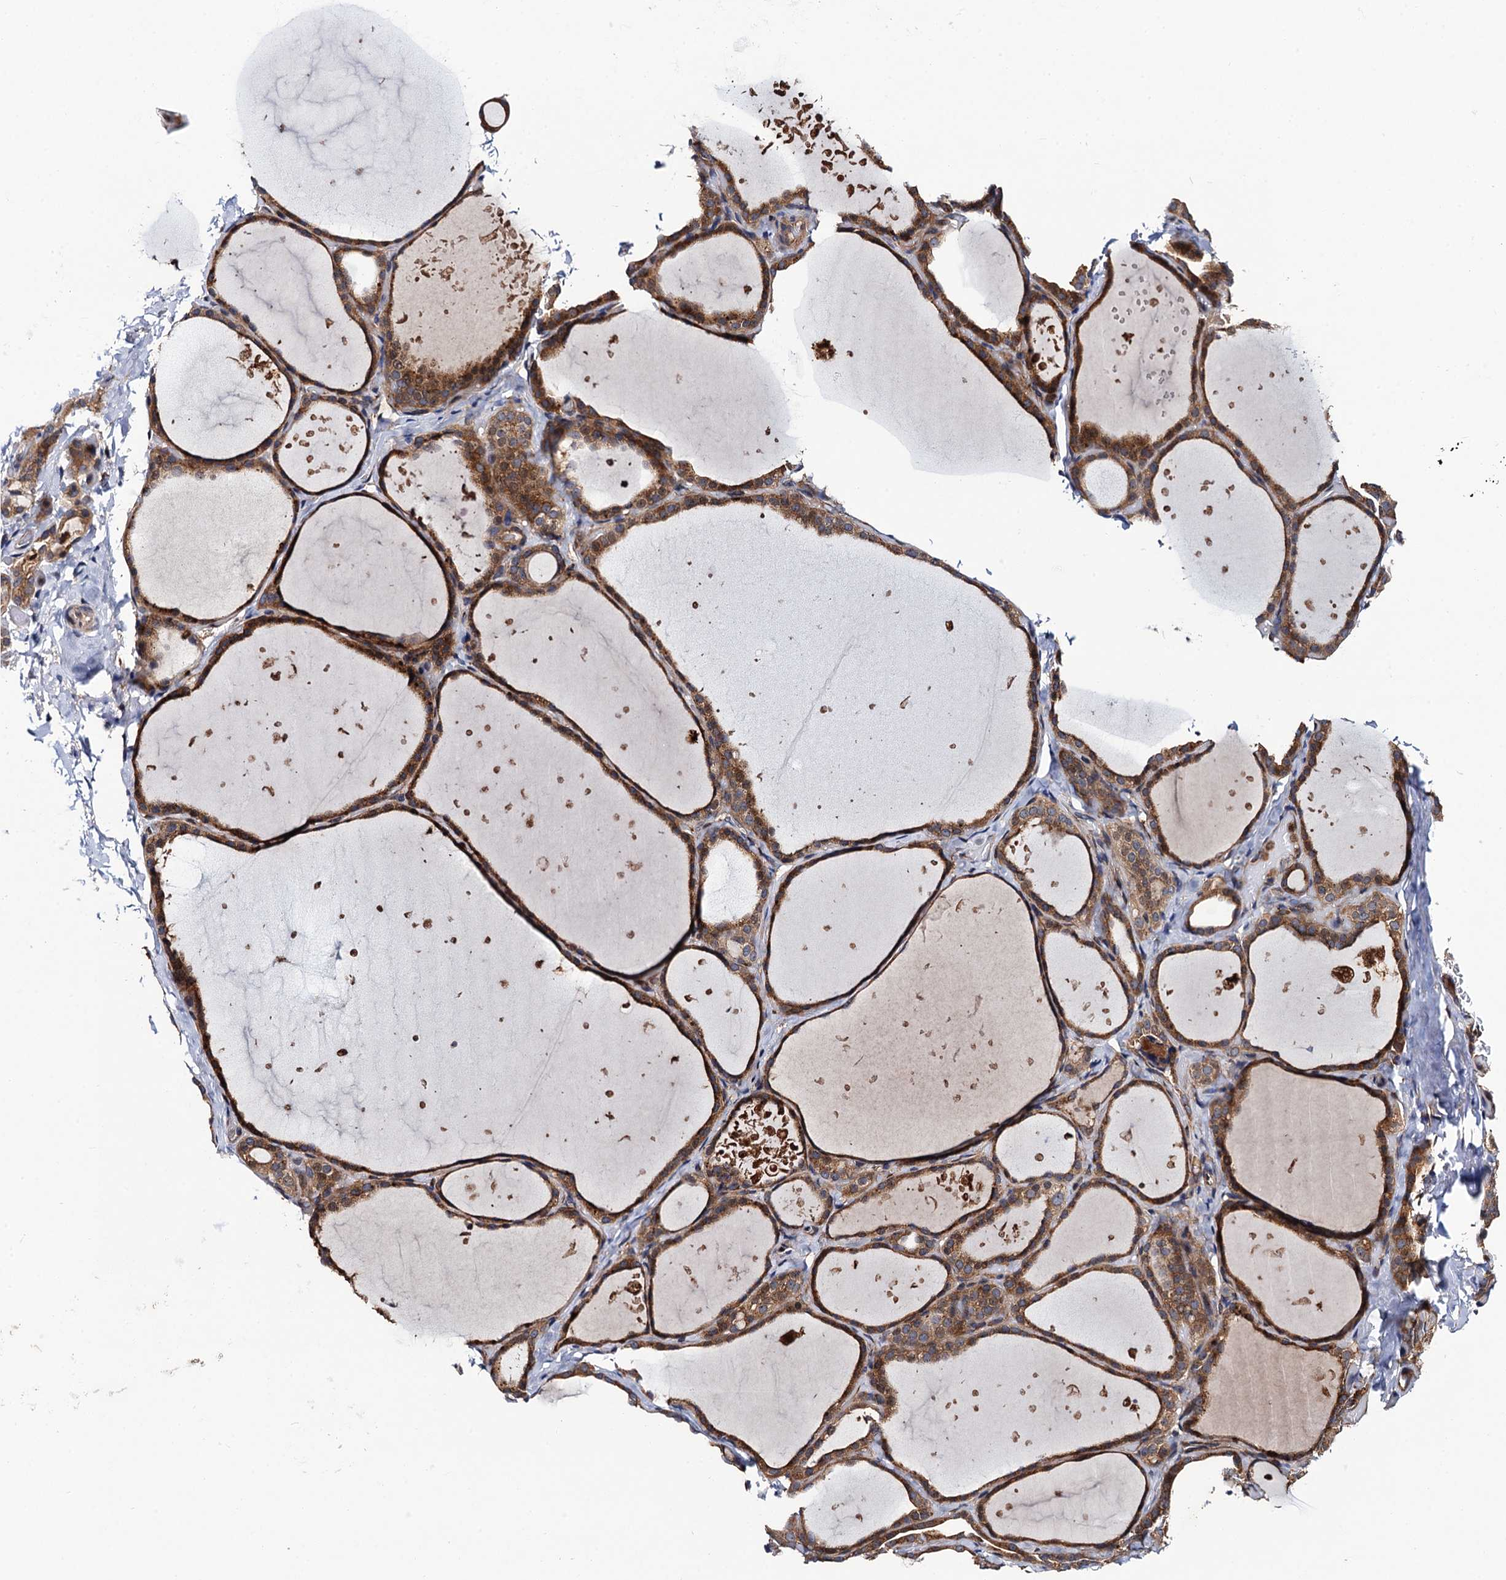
{"staining": {"intensity": "moderate", "quantity": ">75%", "location": "cytoplasmic/membranous"}, "tissue": "thyroid gland", "cell_type": "Glandular cells", "image_type": "normal", "snomed": [{"axis": "morphology", "description": "Normal tissue, NOS"}, {"axis": "topography", "description": "Thyroid gland"}], "caption": "IHC of unremarkable human thyroid gland displays medium levels of moderate cytoplasmic/membranous positivity in about >75% of glandular cells.", "gene": "VPS35", "patient": {"sex": "female", "age": 44}}